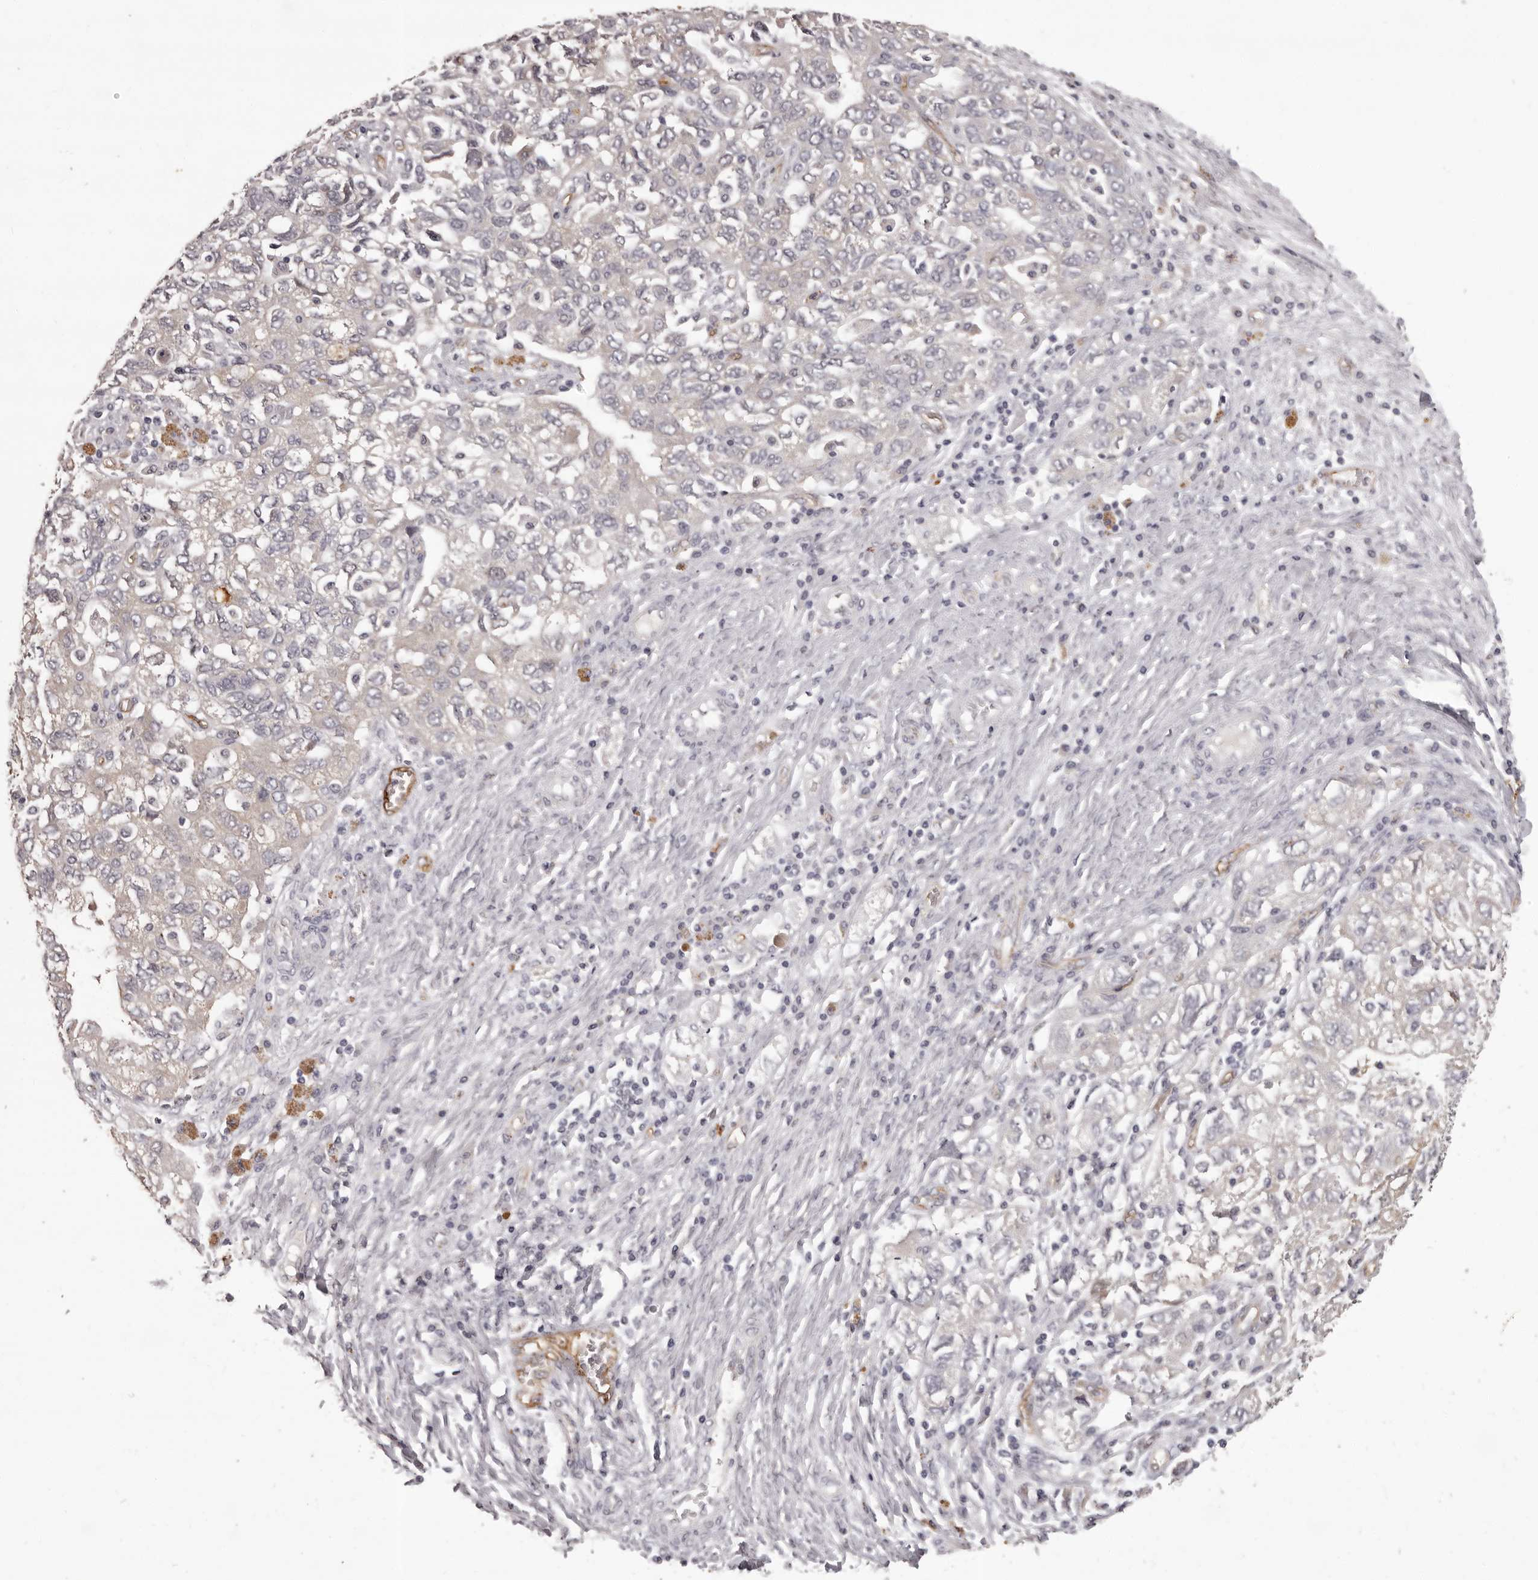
{"staining": {"intensity": "negative", "quantity": "none", "location": "none"}, "tissue": "ovarian cancer", "cell_type": "Tumor cells", "image_type": "cancer", "snomed": [{"axis": "morphology", "description": "Carcinoma, NOS"}, {"axis": "morphology", "description": "Cystadenocarcinoma, serous, NOS"}, {"axis": "topography", "description": "Ovary"}], "caption": "Carcinoma (ovarian) stained for a protein using IHC displays no staining tumor cells.", "gene": "GPR78", "patient": {"sex": "female", "age": 69}}